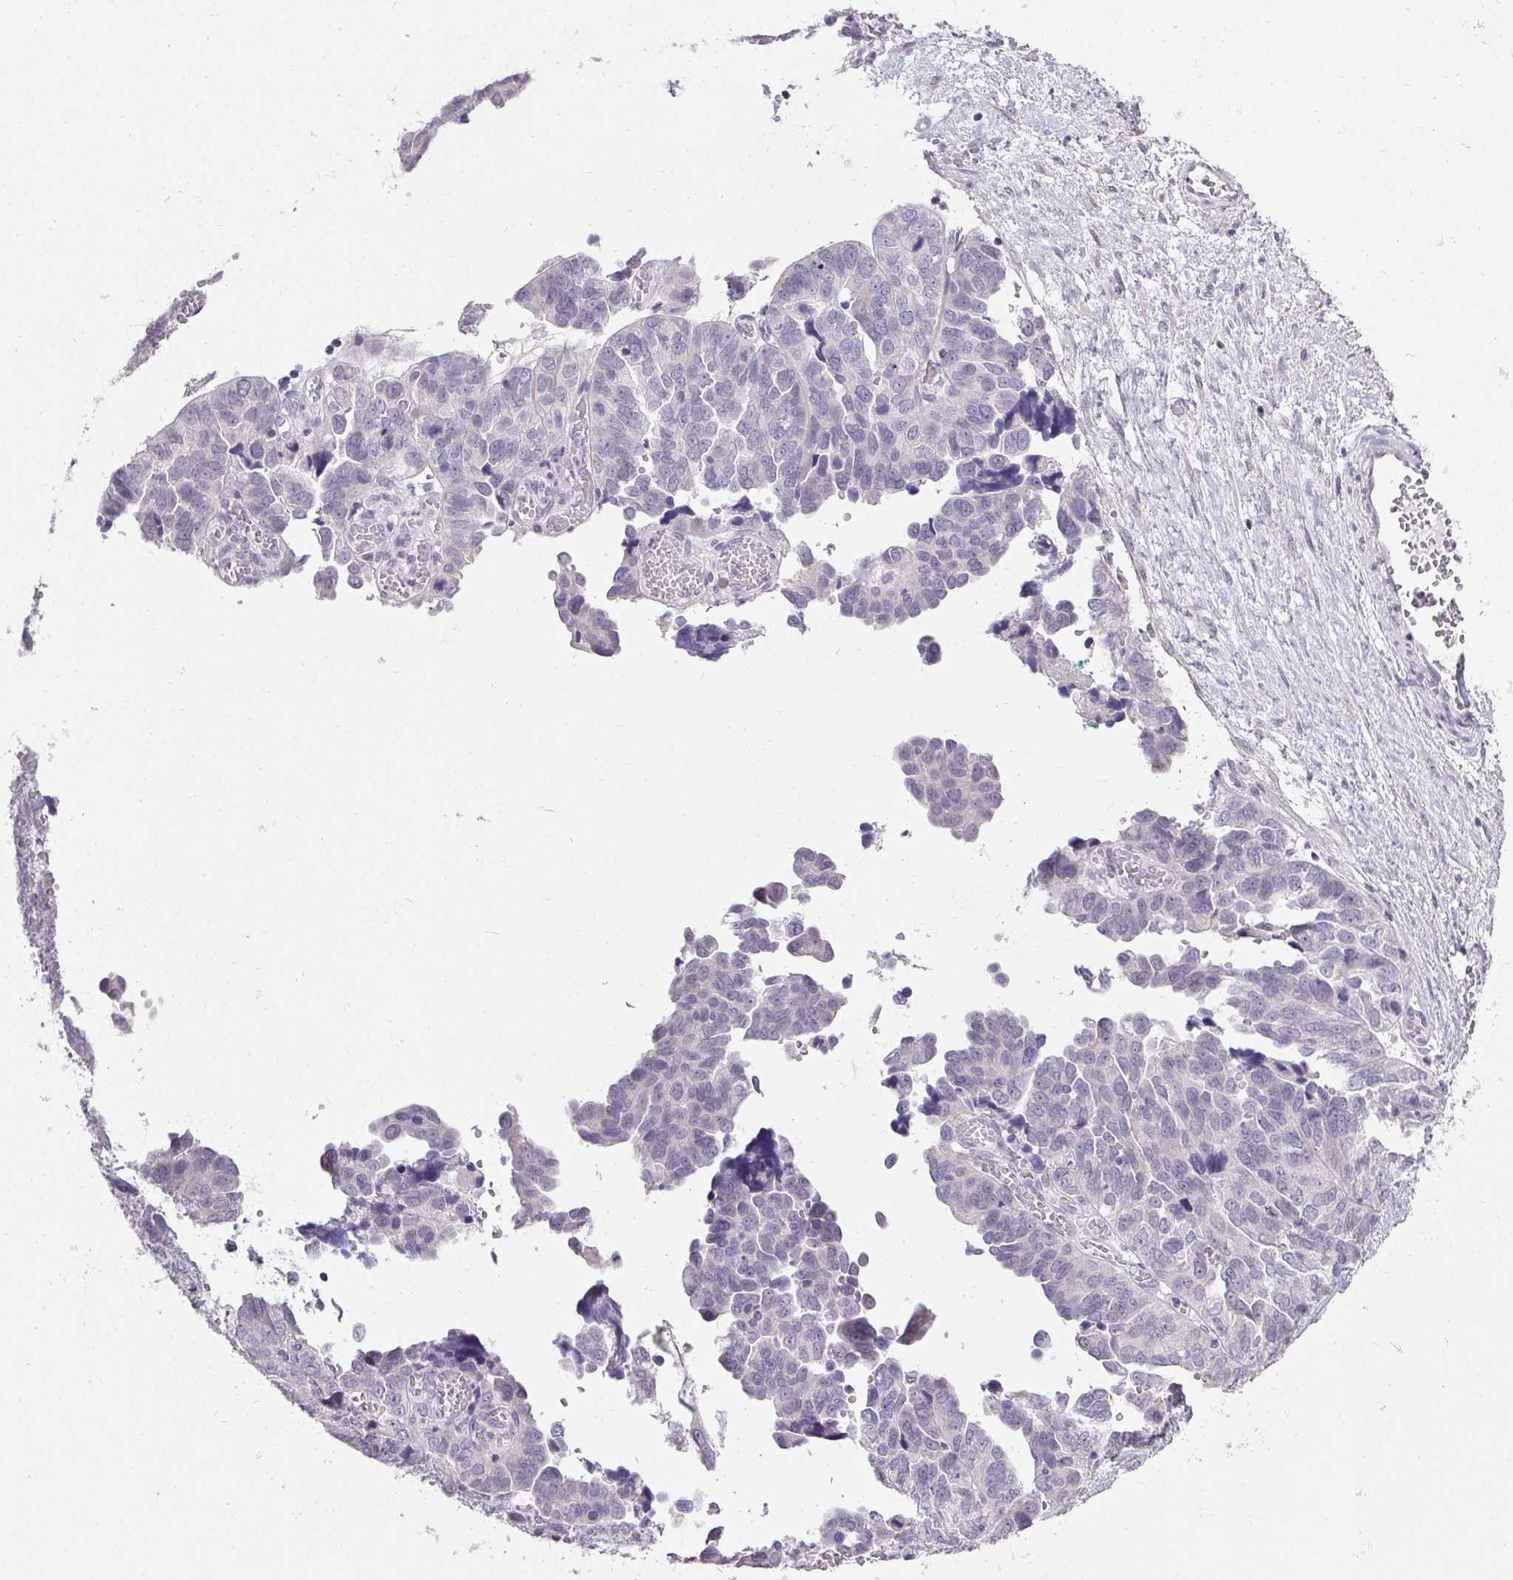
{"staining": {"intensity": "negative", "quantity": "none", "location": "none"}, "tissue": "ovarian cancer", "cell_type": "Tumor cells", "image_type": "cancer", "snomed": [{"axis": "morphology", "description": "Cystadenocarcinoma, serous, NOS"}, {"axis": "topography", "description": "Ovary"}], "caption": "The image reveals no significant expression in tumor cells of ovarian cancer (serous cystadenocarcinoma). The staining was performed using DAB to visualize the protein expression in brown, while the nuclei were stained in blue with hematoxylin (Magnification: 20x).", "gene": "PMEL", "patient": {"sex": "female", "age": 64}}